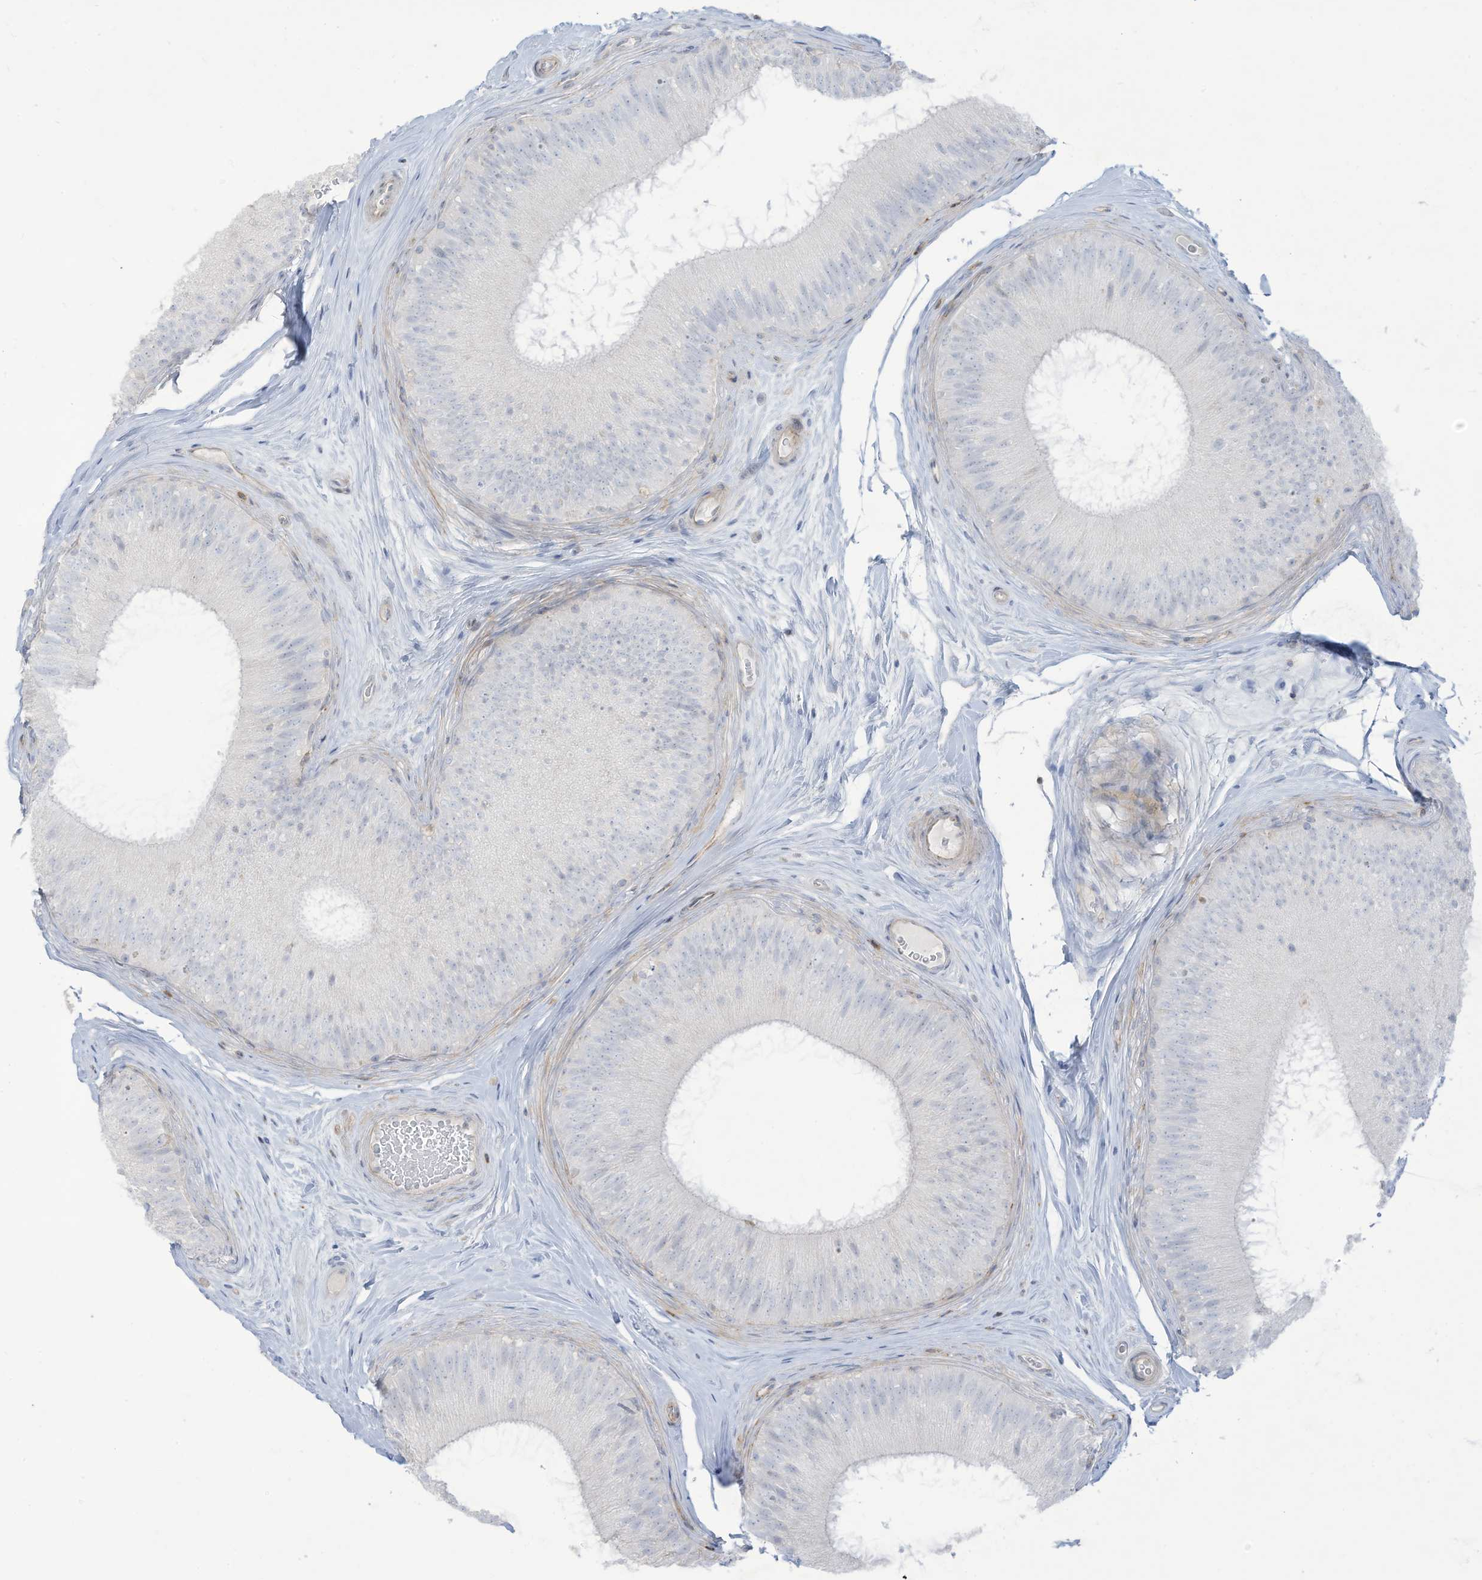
{"staining": {"intensity": "negative", "quantity": "none", "location": "none"}, "tissue": "epididymis", "cell_type": "Glandular cells", "image_type": "normal", "snomed": [{"axis": "morphology", "description": "Normal tissue, NOS"}, {"axis": "topography", "description": "Epididymis"}], "caption": "High power microscopy photomicrograph of an immunohistochemistry (IHC) histopathology image of normal epididymis, revealing no significant positivity in glandular cells.", "gene": "THNSL2", "patient": {"sex": "male", "age": 45}}